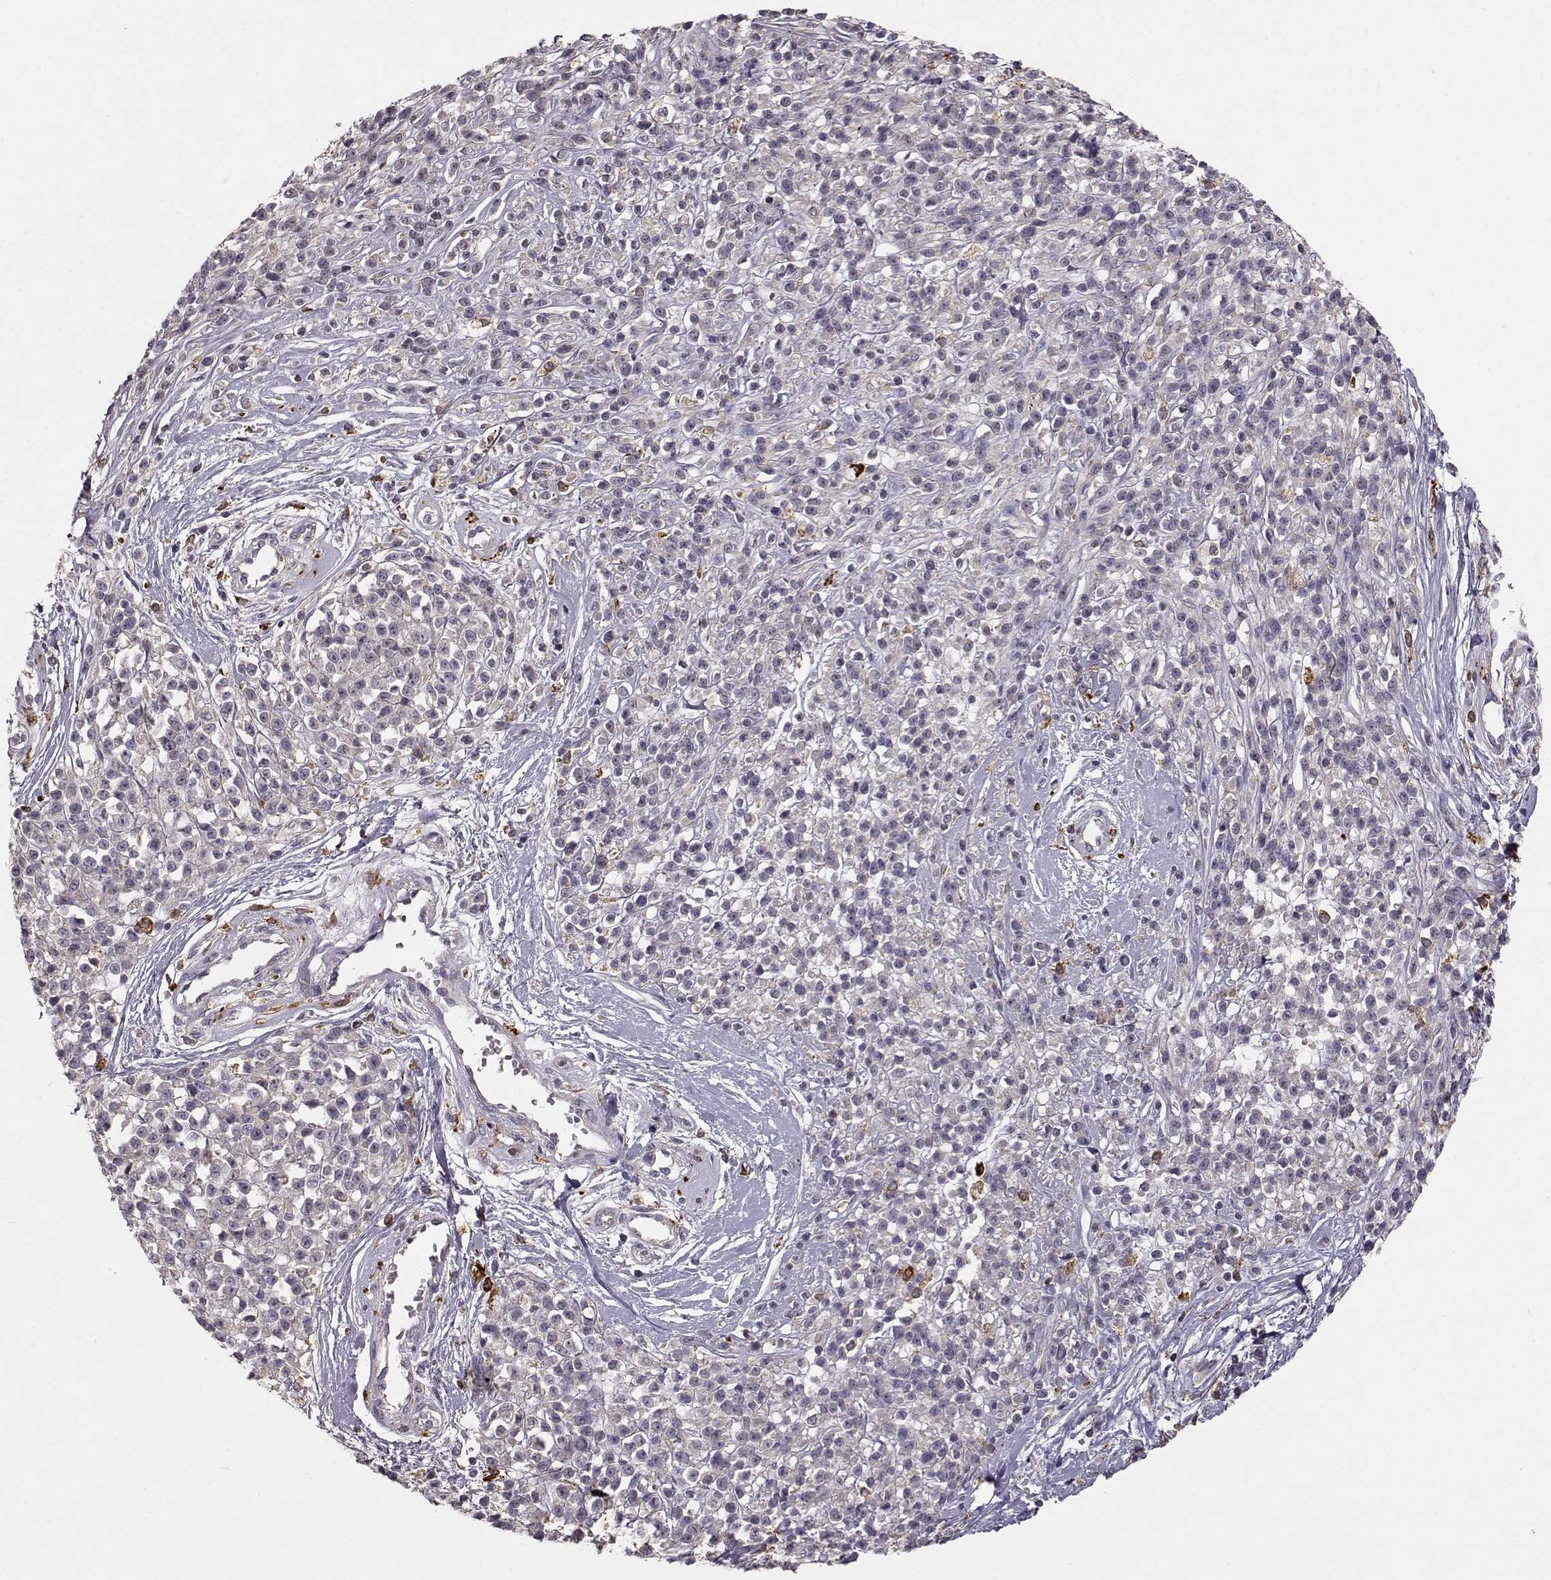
{"staining": {"intensity": "negative", "quantity": "none", "location": "none"}, "tissue": "melanoma", "cell_type": "Tumor cells", "image_type": "cancer", "snomed": [{"axis": "morphology", "description": "Malignant melanoma, NOS"}, {"axis": "topography", "description": "Skin"}, {"axis": "topography", "description": "Skin of trunk"}], "caption": "Tumor cells are negative for protein expression in human melanoma.", "gene": "CCNF", "patient": {"sex": "male", "age": 74}}